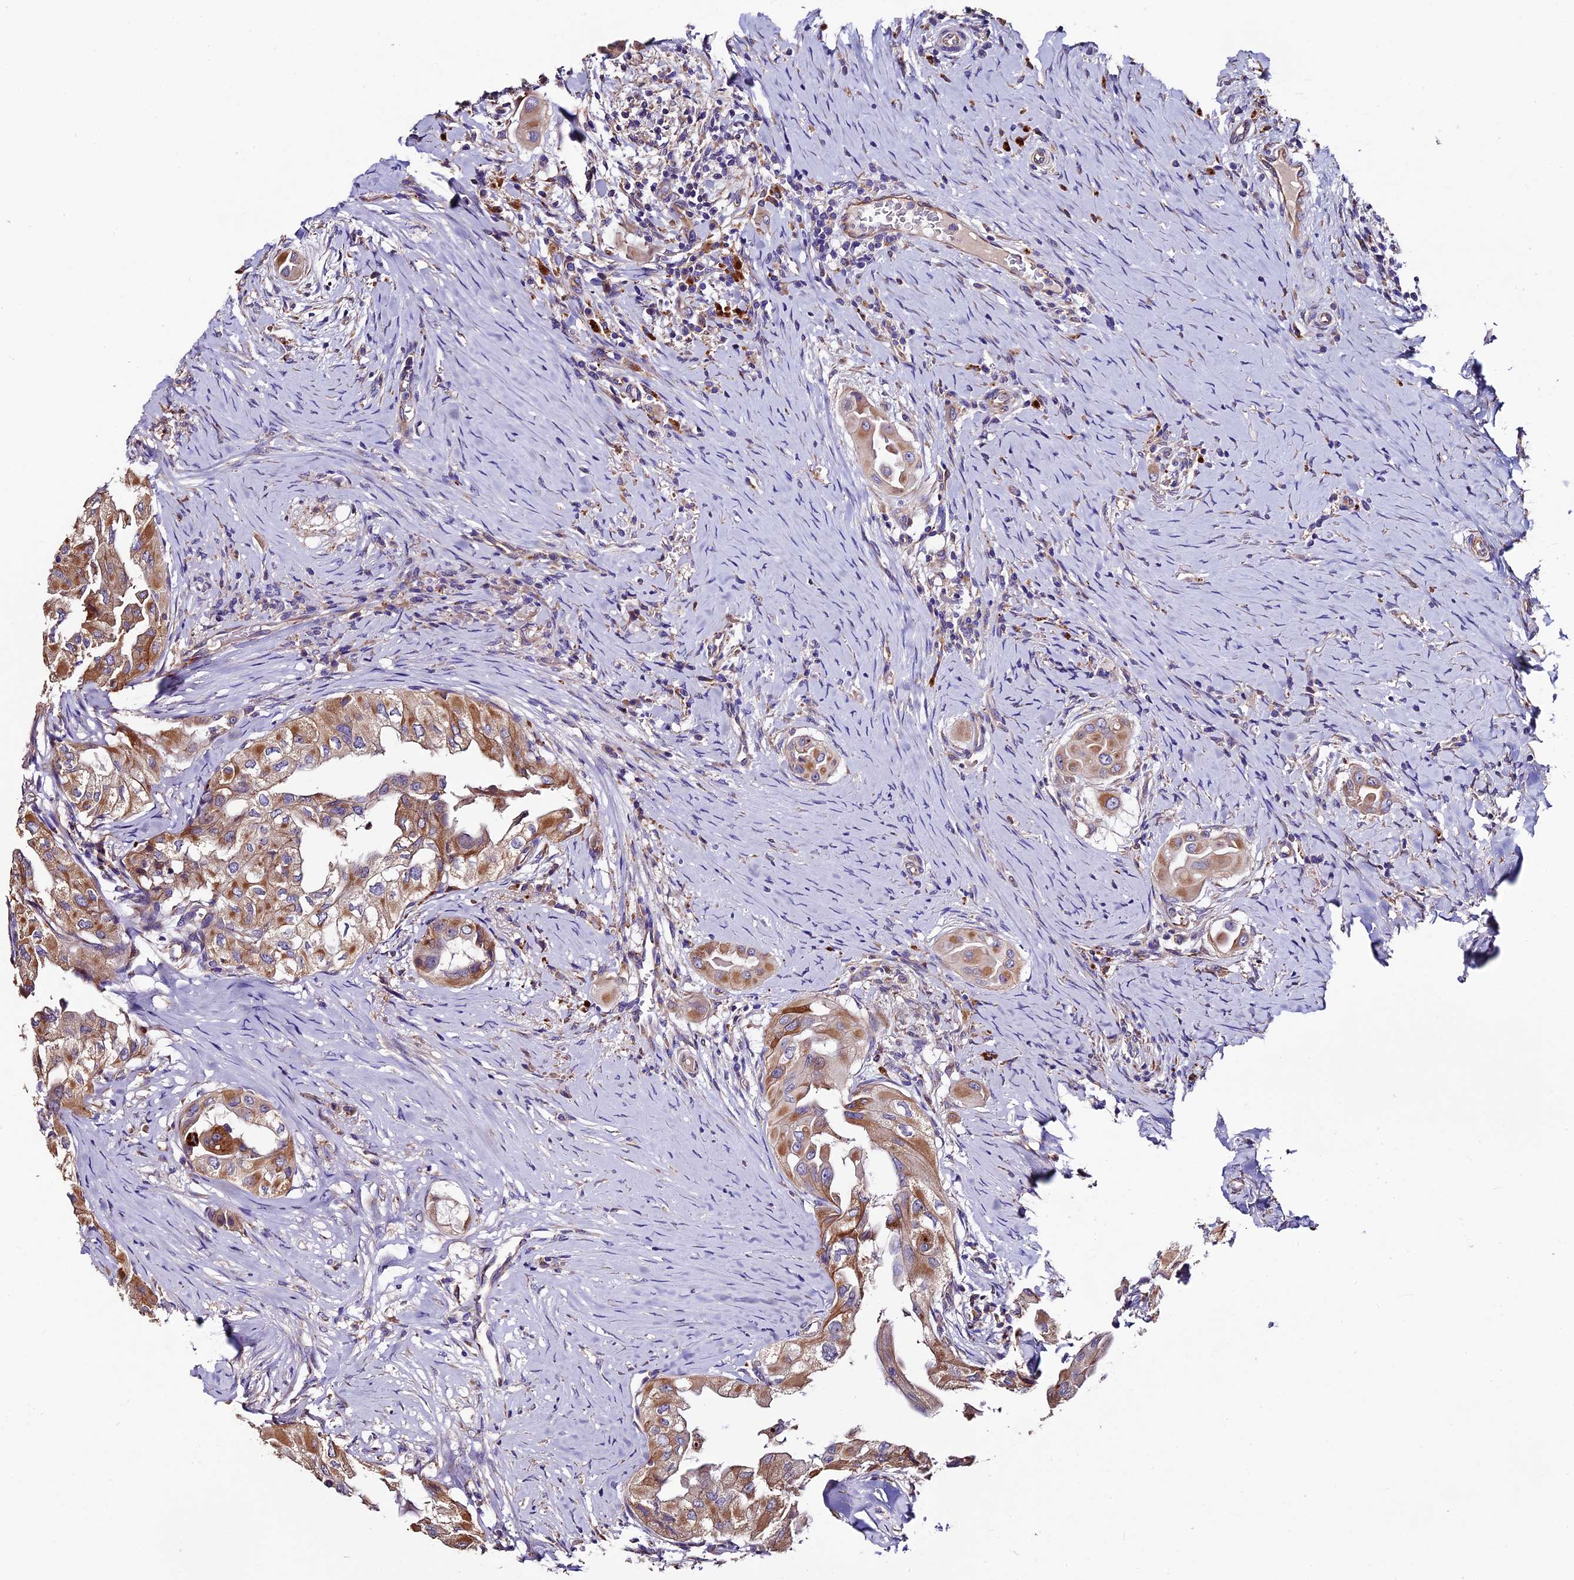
{"staining": {"intensity": "moderate", "quantity": ">75%", "location": "cytoplasmic/membranous"}, "tissue": "thyroid cancer", "cell_type": "Tumor cells", "image_type": "cancer", "snomed": [{"axis": "morphology", "description": "Papillary adenocarcinoma, NOS"}, {"axis": "topography", "description": "Thyroid gland"}], "caption": "Protein staining by IHC shows moderate cytoplasmic/membranous positivity in approximately >75% of tumor cells in thyroid cancer.", "gene": "CLN5", "patient": {"sex": "female", "age": 59}}